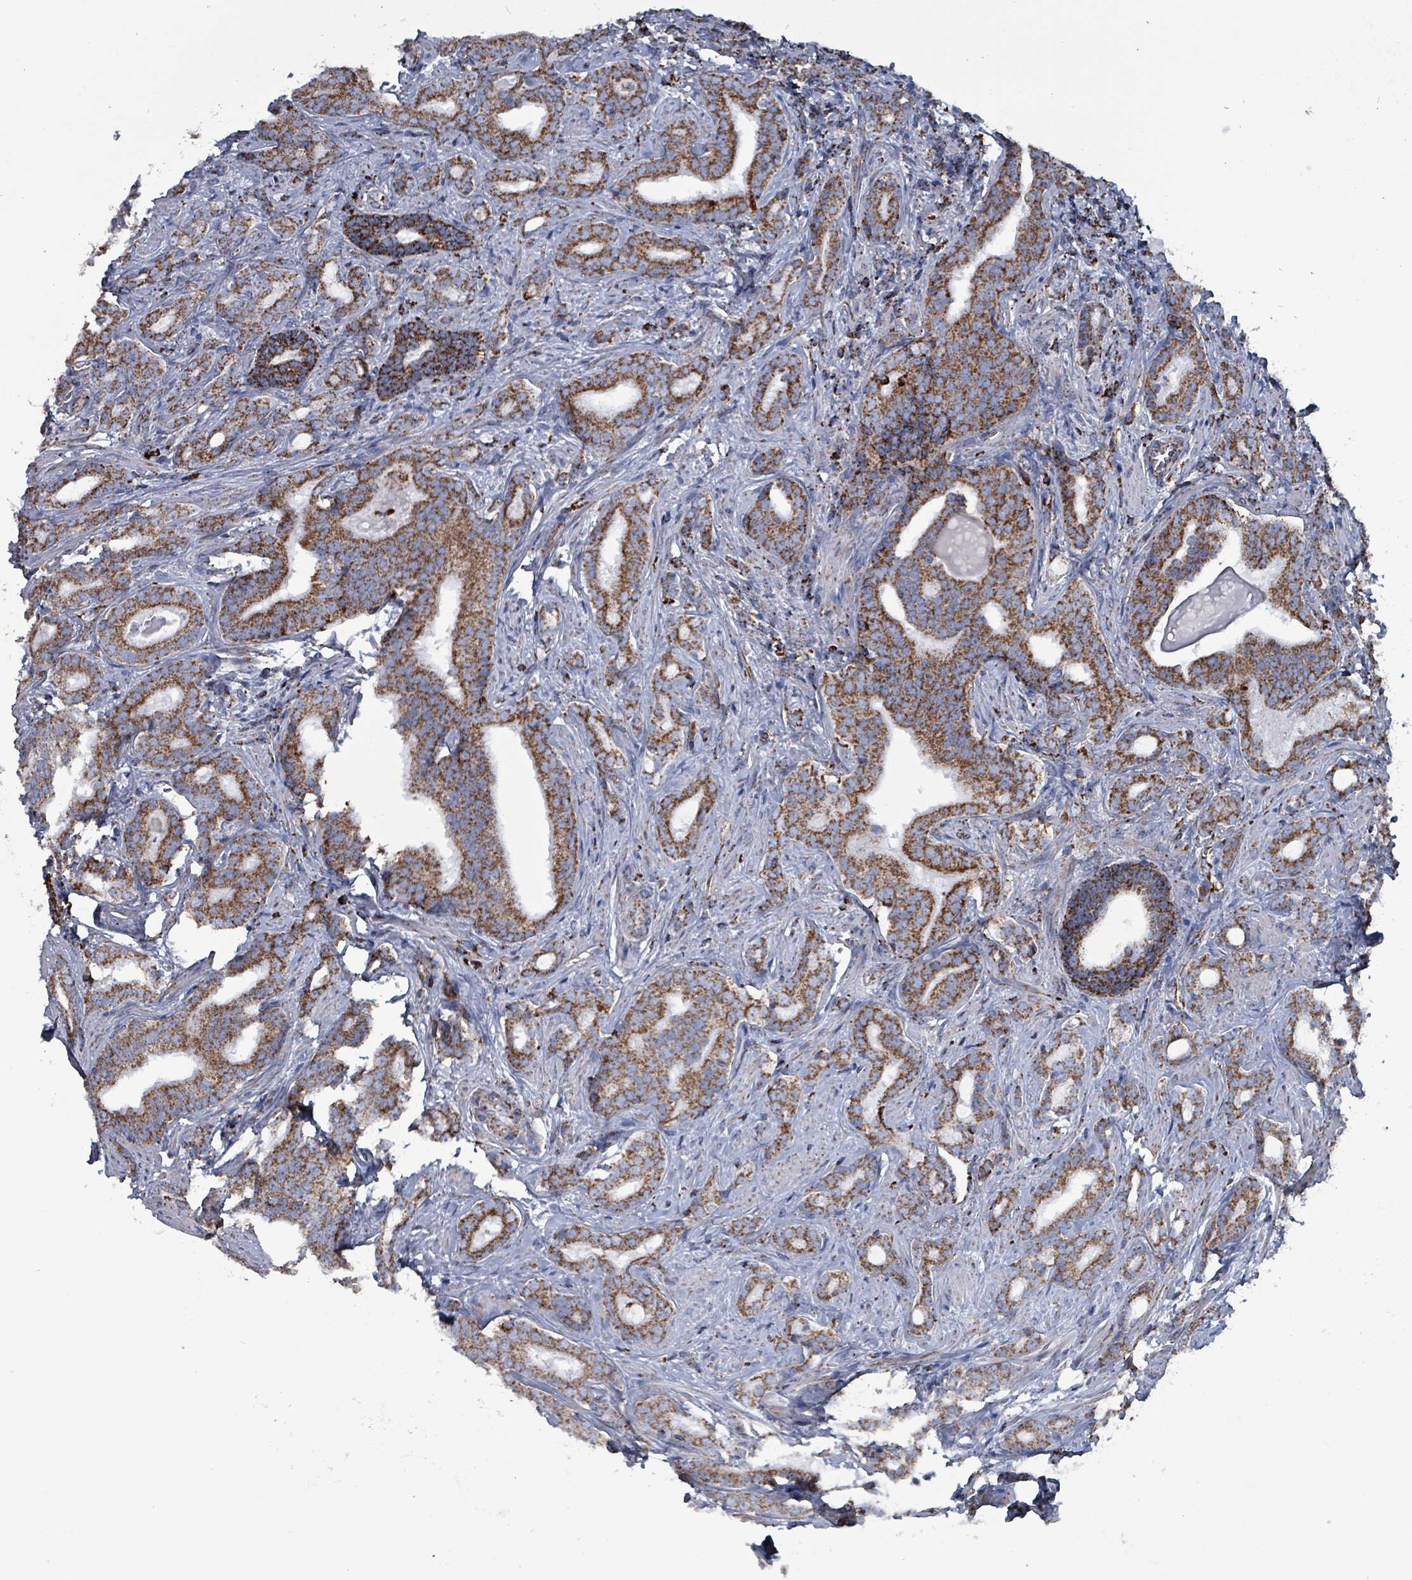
{"staining": {"intensity": "strong", "quantity": ">75%", "location": "cytoplasmic/membranous"}, "tissue": "prostate cancer", "cell_type": "Tumor cells", "image_type": "cancer", "snomed": [{"axis": "morphology", "description": "Adenocarcinoma, High grade"}, {"axis": "topography", "description": "Prostate"}], "caption": "IHC (DAB (3,3'-diaminobenzidine)) staining of human prostate cancer (adenocarcinoma (high-grade)) exhibits strong cytoplasmic/membranous protein positivity in about >75% of tumor cells.", "gene": "IDH3B", "patient": {"sex": "male", "age": 63}}